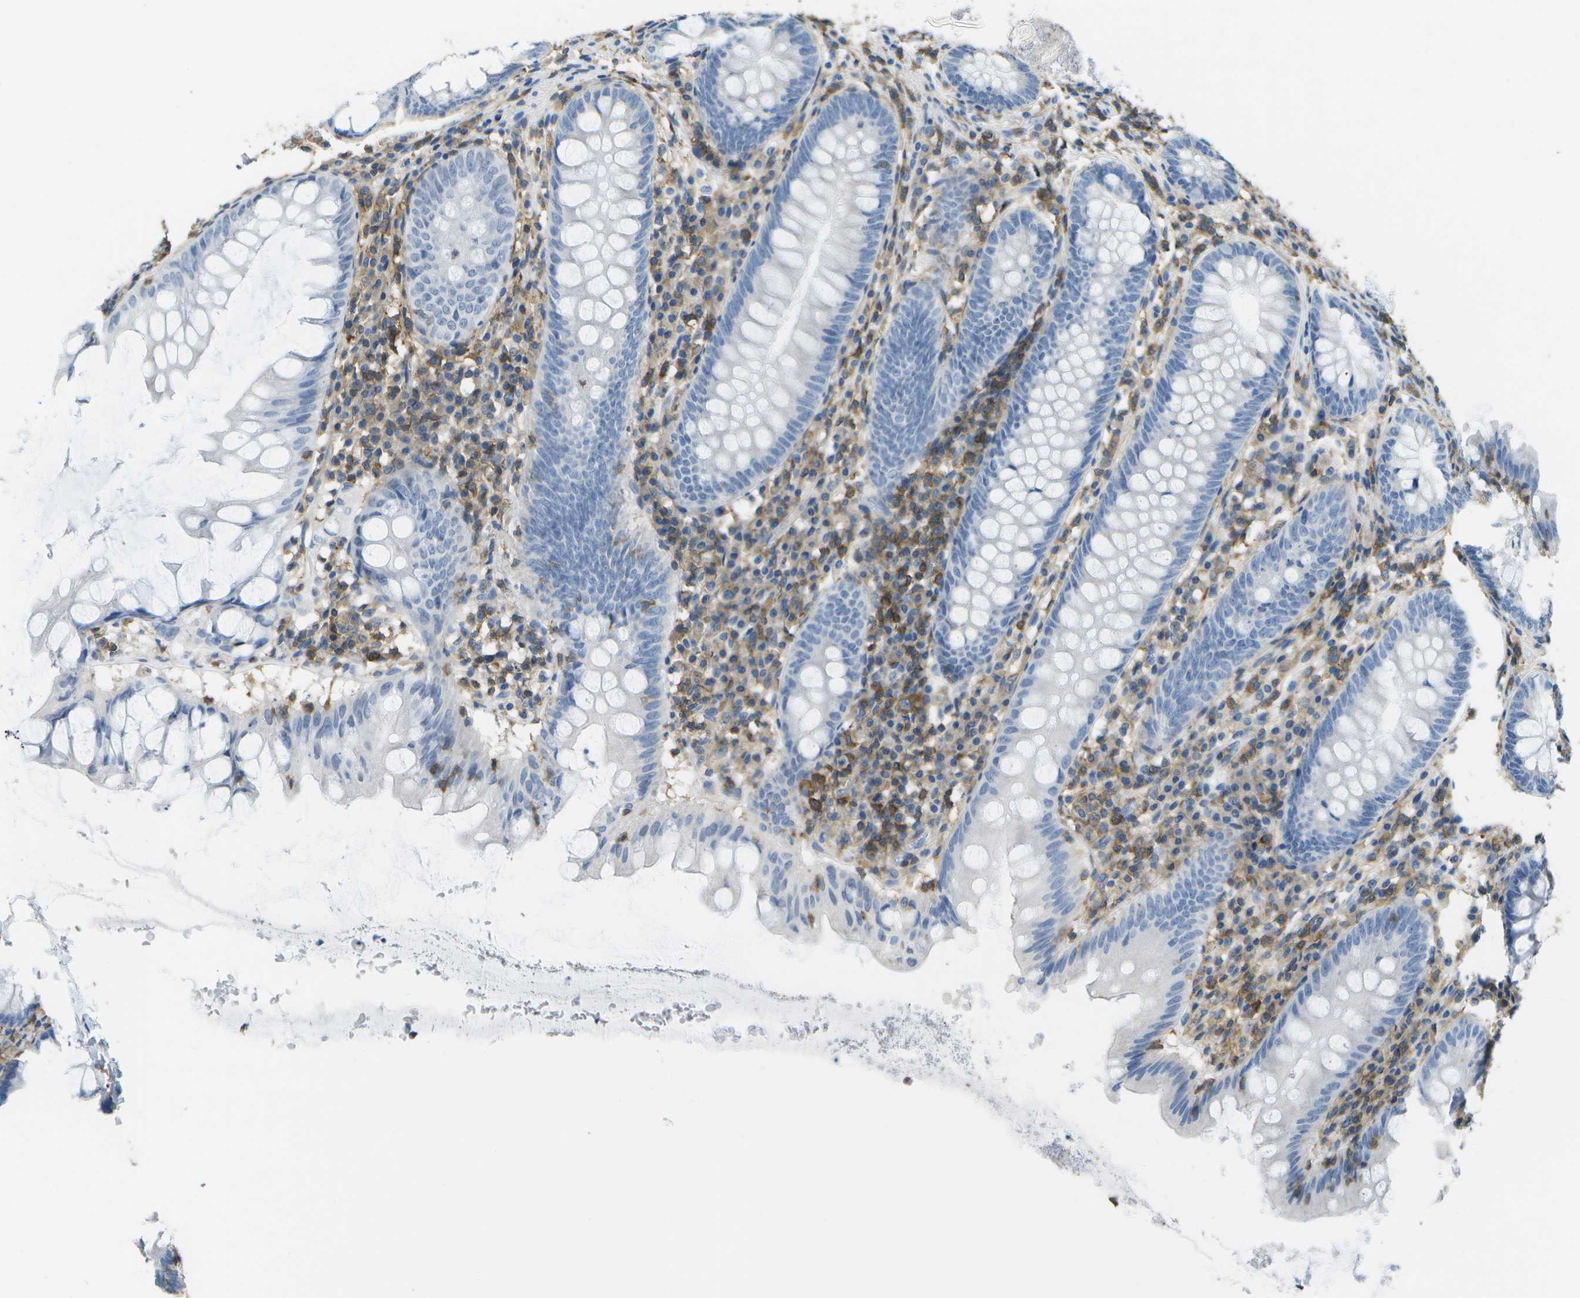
{"staining": {"intensity": "negative", "quantity": "none", "location": "none"}, "tissue": "appendix", "cell_type": "Glandular cells", "image_type": "normal", "snomed": [{"axis": "morphology", "description": "Normal tissue, NOS"}, {"axis": "topography", "description": "Appendix"}], "caption": "DAB immunohistochemical staining of normal human appendix displays no significant positivity in glandular cells.", "gene": "RCSD1", "patient": {"sex": "male", "age": 56}}